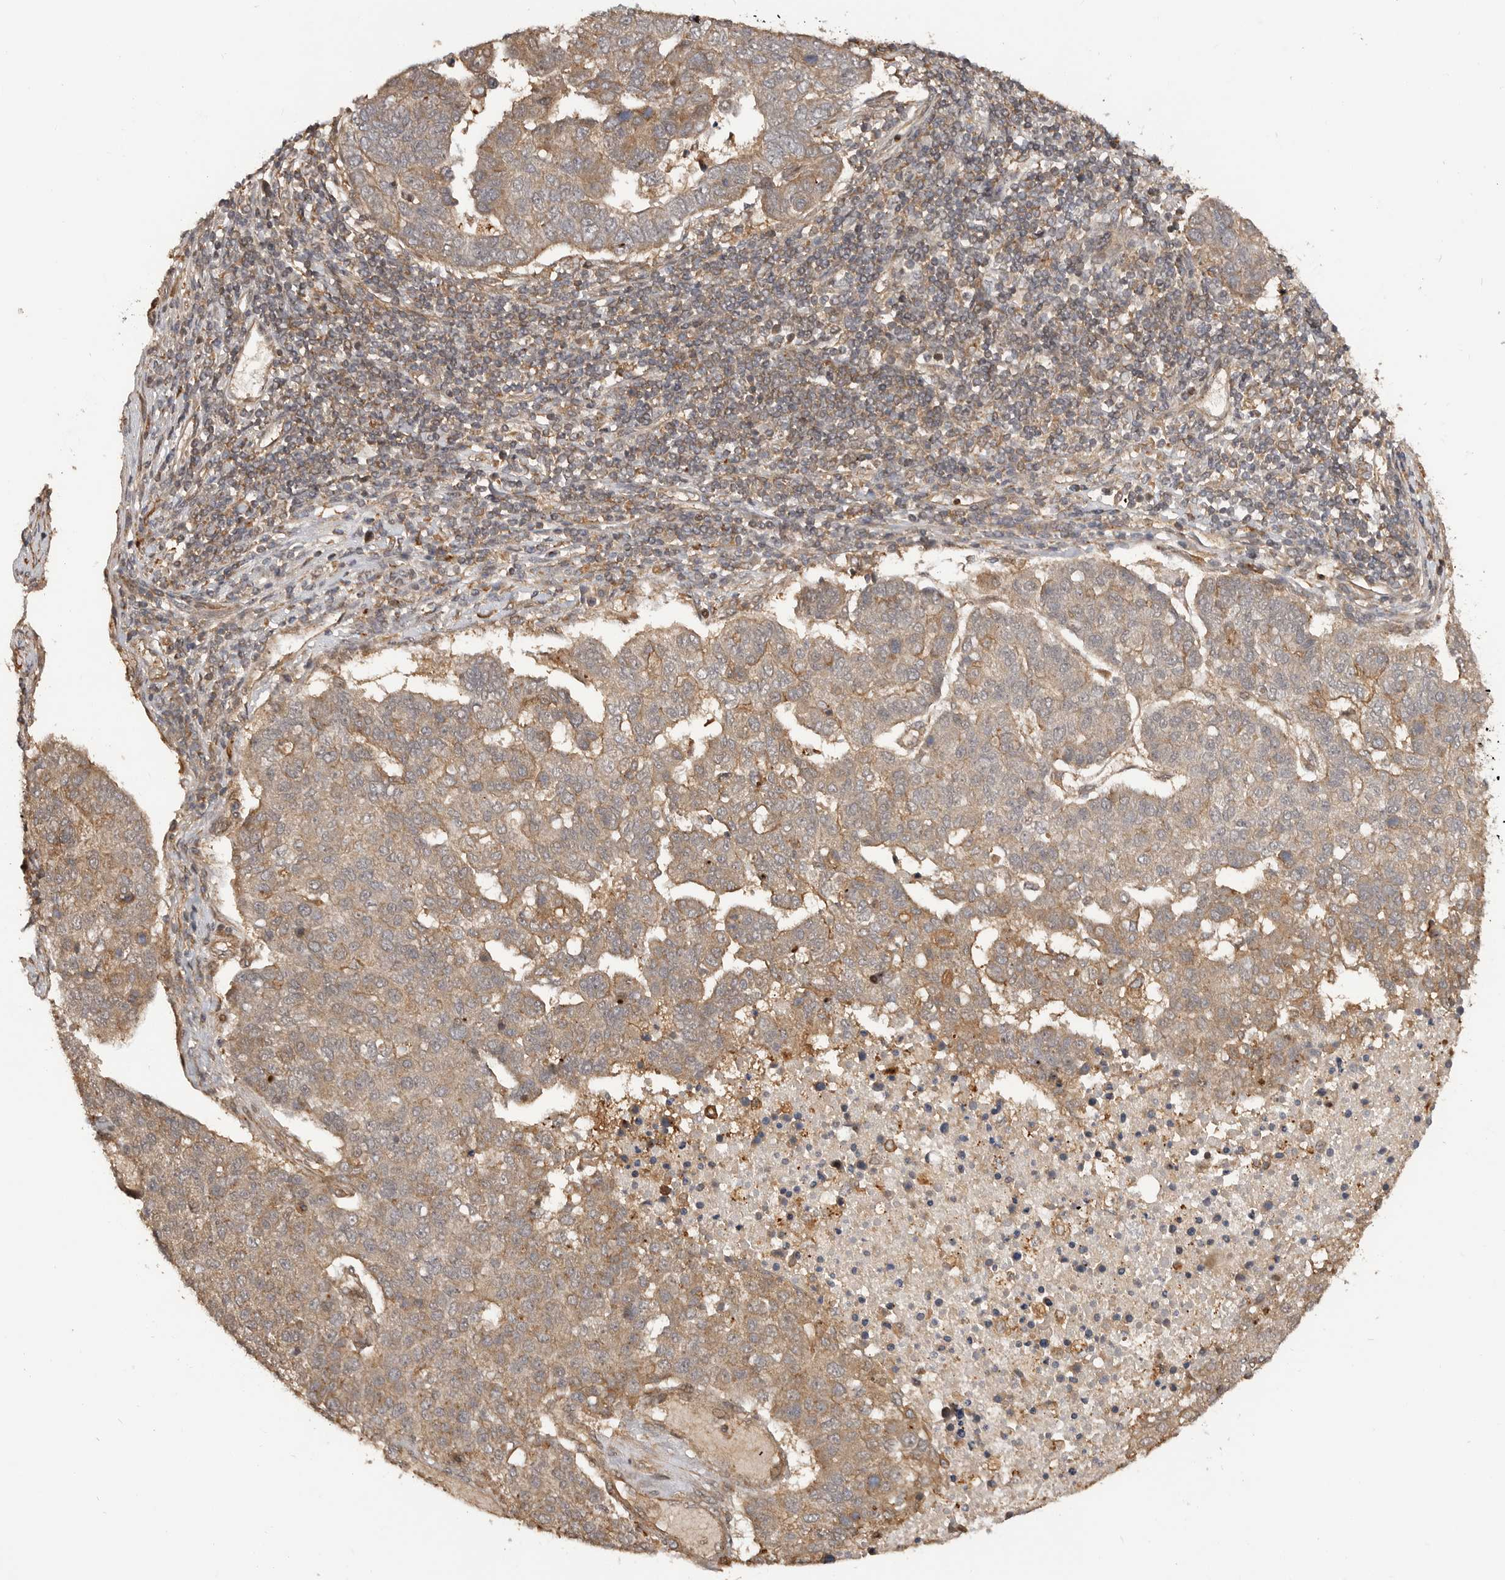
{"staining": {"intensity": "weak", "quantity": ">75%", "location": "cytoplasmic/membranous"}, "tissue": "pancreatic cancer", "cell_type": "Tumor cells", "image_type": "cancer", "snomed": [{"axis": "morphology", "description": "Adenocarcinoma, NOS"}, {"axis": "topography", "description": "Pancreas"}], "caption": "The histopathology image exhibits a brown stain indicating the presence of a protein in the cytoplasmic/membranous of tumor cells in pancreatic cancer (adenocarcinoma).", "gene": "ADPRS", "patient": {"sex": "female", "age": 61}}